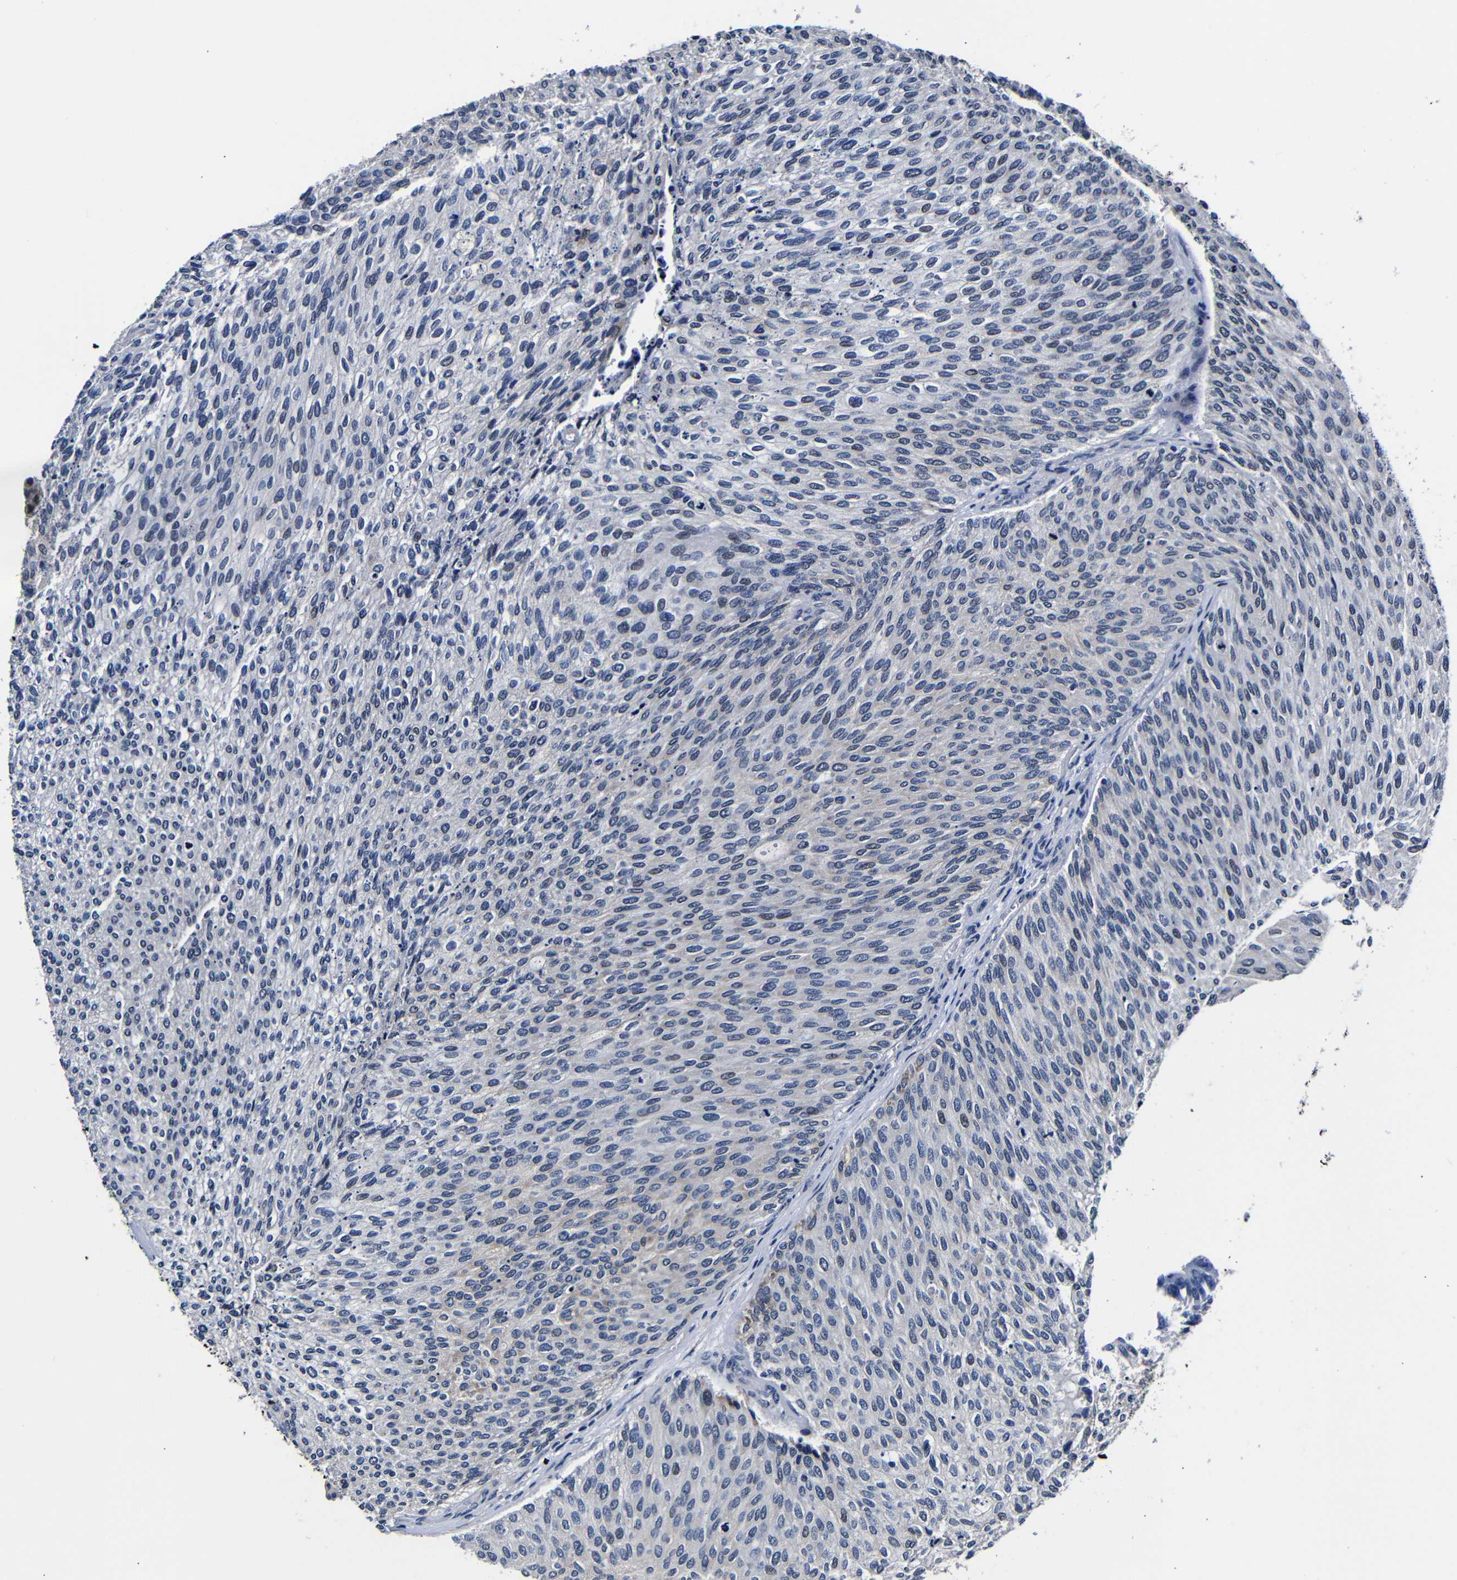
{"staining": {"intensity": "weak", "quantity": "<25%", "location": "nuclear"}, "tissue": "urothelial cancer", "cell_type": "Tumor cells", "image_type": "cancer", "snomed": [{"axis": "morphology", "description": "Urothelial carcinoma, Low grade"}, {"axis": "topography", "description": "Urinary bladder"}], "caption": "IHC image of neoplastic tissue: urothelial carcinoma (low-grade) stained with DAB shows no significant protein positivity in tumor cells.", "gene": "DEPP1", "patient": {"sex": "female", "age": 79}}